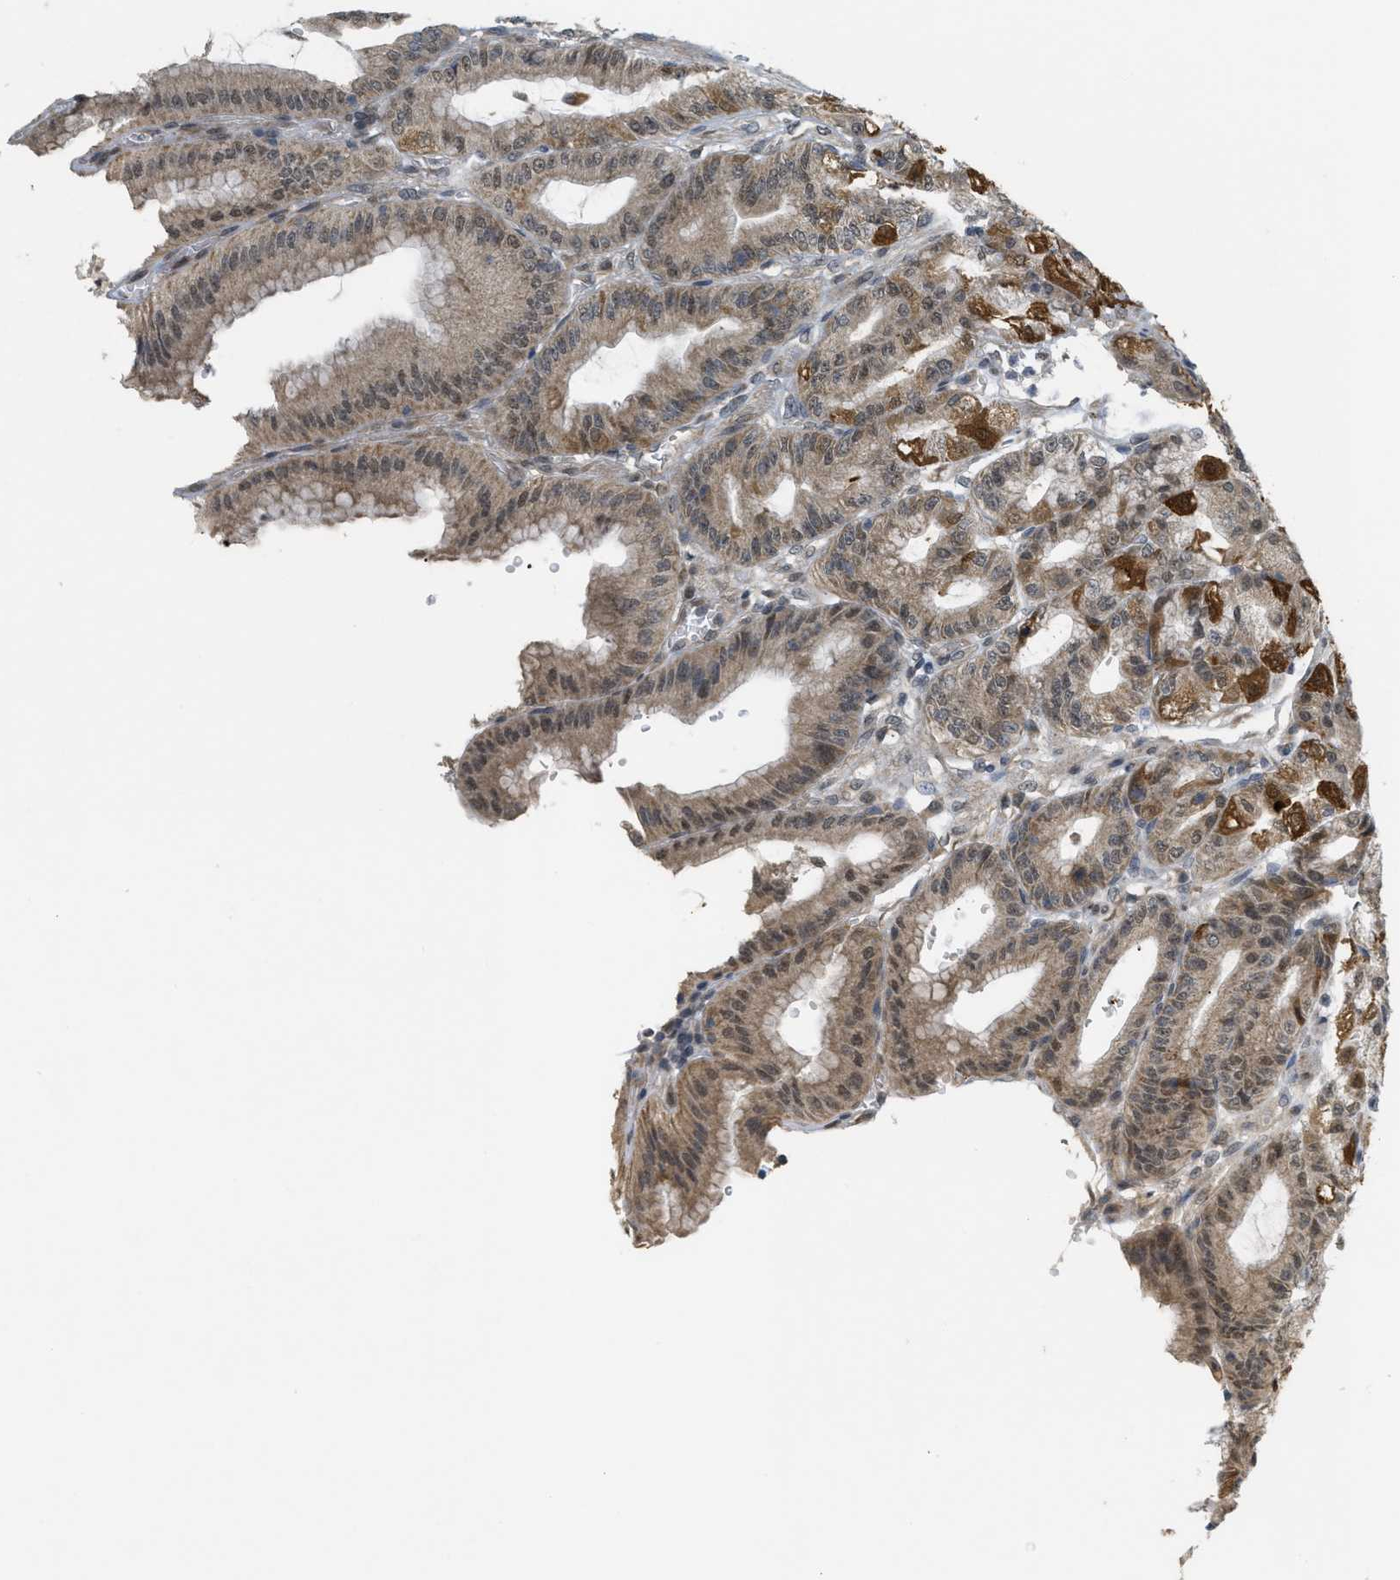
{"staining": {"intensity": "strong", "quantity": "25%-75%", "location": "cytoplasmic/membranous,nuclear"}, "tissue": "stomach", "cell_type": "Glandular cells", "image_type": "normal", "snomed": [{"axis": "morphology", "description": "Normal tissue, NOS"}, {"axis": "topography", "description": "Stomach, lower"}], "caption": "This micrograph shows immunohistochemistry (IHC) staining of unremarkable stomach, with high strong cytoplasmic/membranous,nuclear staining in about 25%-75% of glandular cells.", "gene": "PRKD1", "patient": {"sex": "male", "age": 71}}